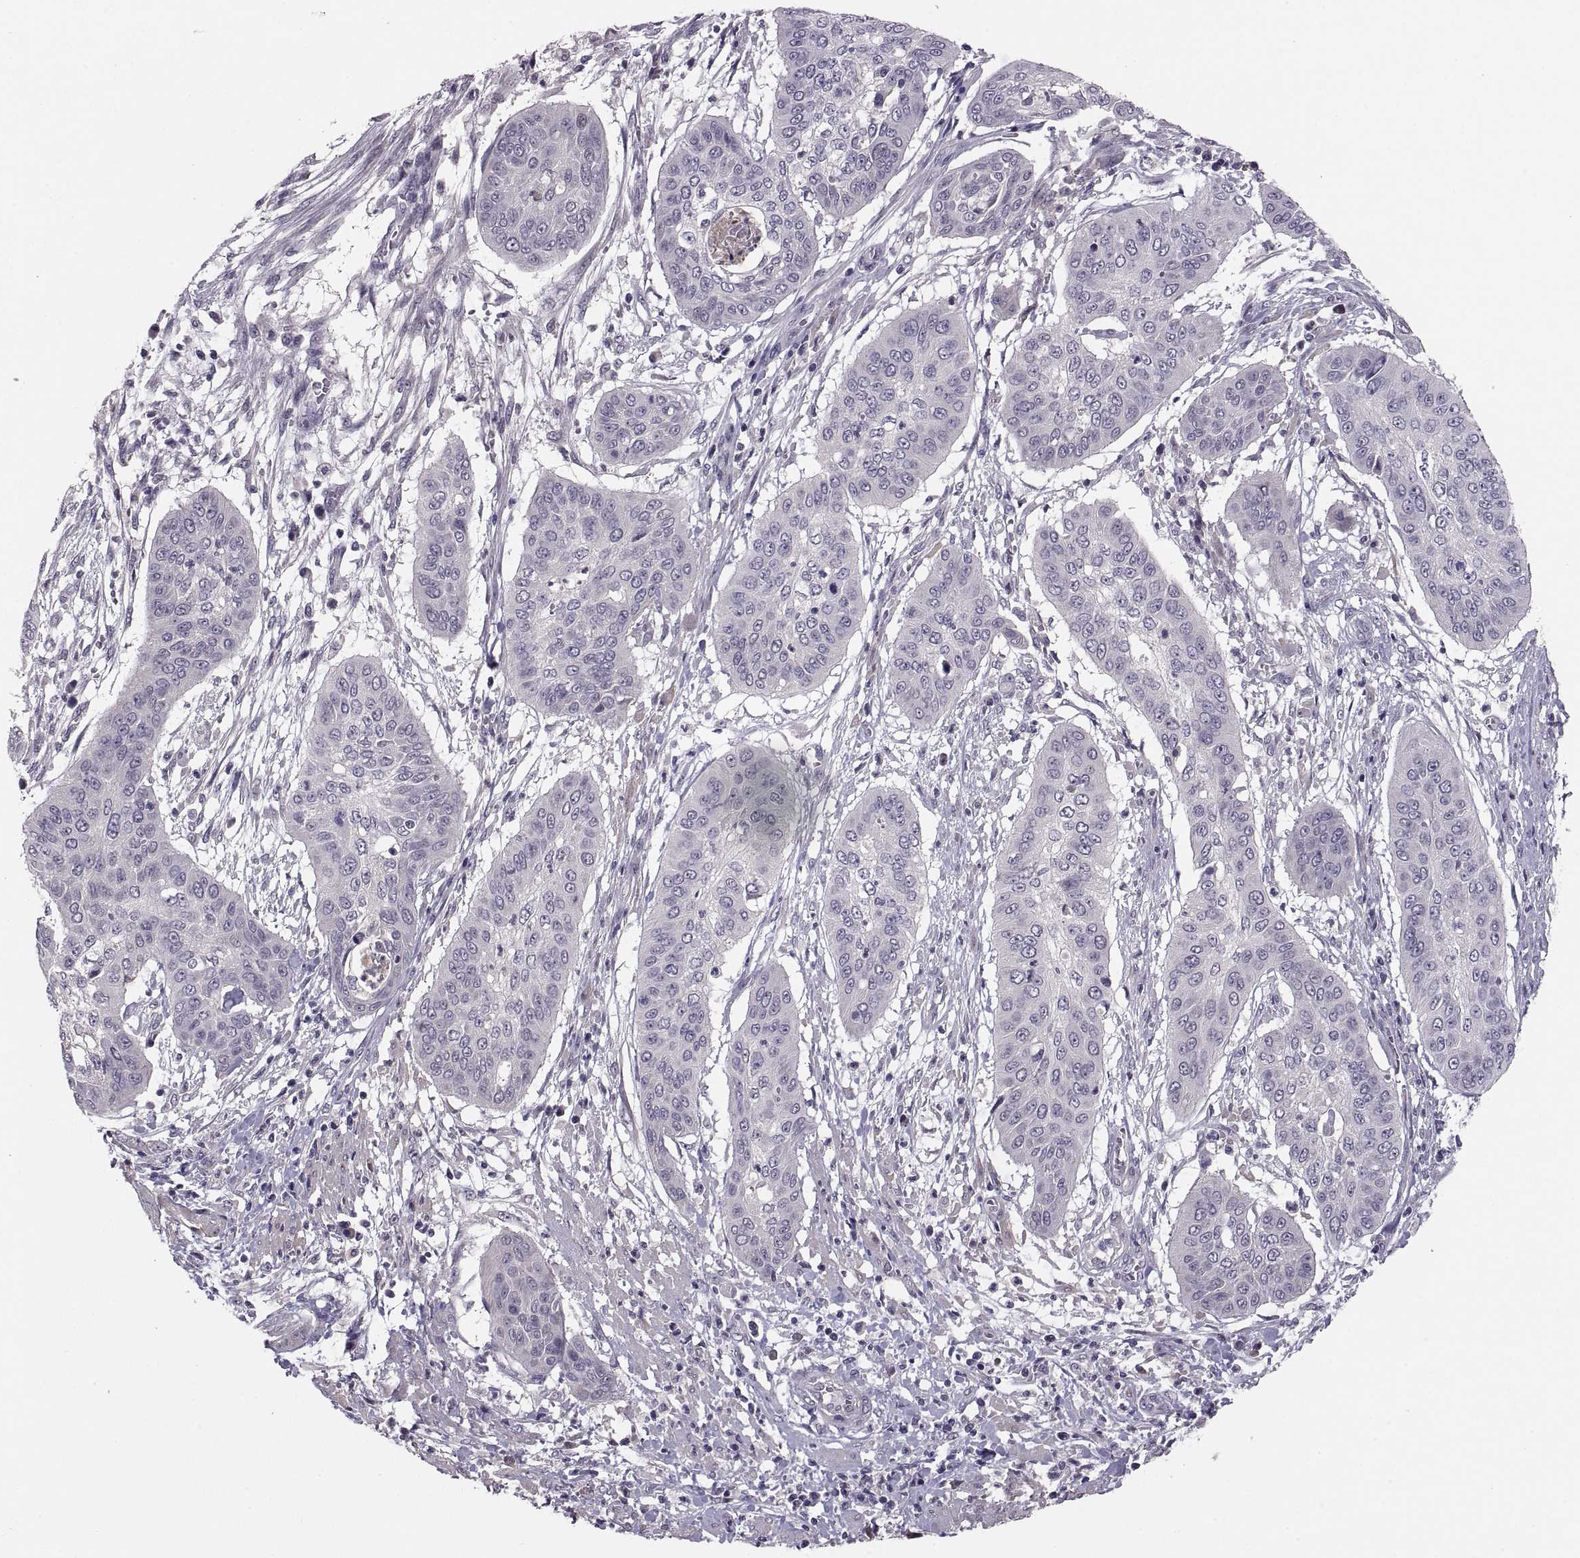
{"staining": {"intensity": "negative", "quantity": "none", "location": "none"}, "tissue": "cervical cancer", "cell_type": "Tumor cells", "image_type": "cancer", "snomed": [{"axis": "morphology", "description": "Squamous cell carcinoma, NOS"}, {"axis": "topography", "description": "Cervix"}], "caption": "Tumor cells are negative for protein expression in human cervical cancer. (DAB (3,3'-diaminobenzidine) immunohistochemistry with hematoxylin counter stain).", "gene": "PAX2", "patient": {"sex": "female", "age": 39}}